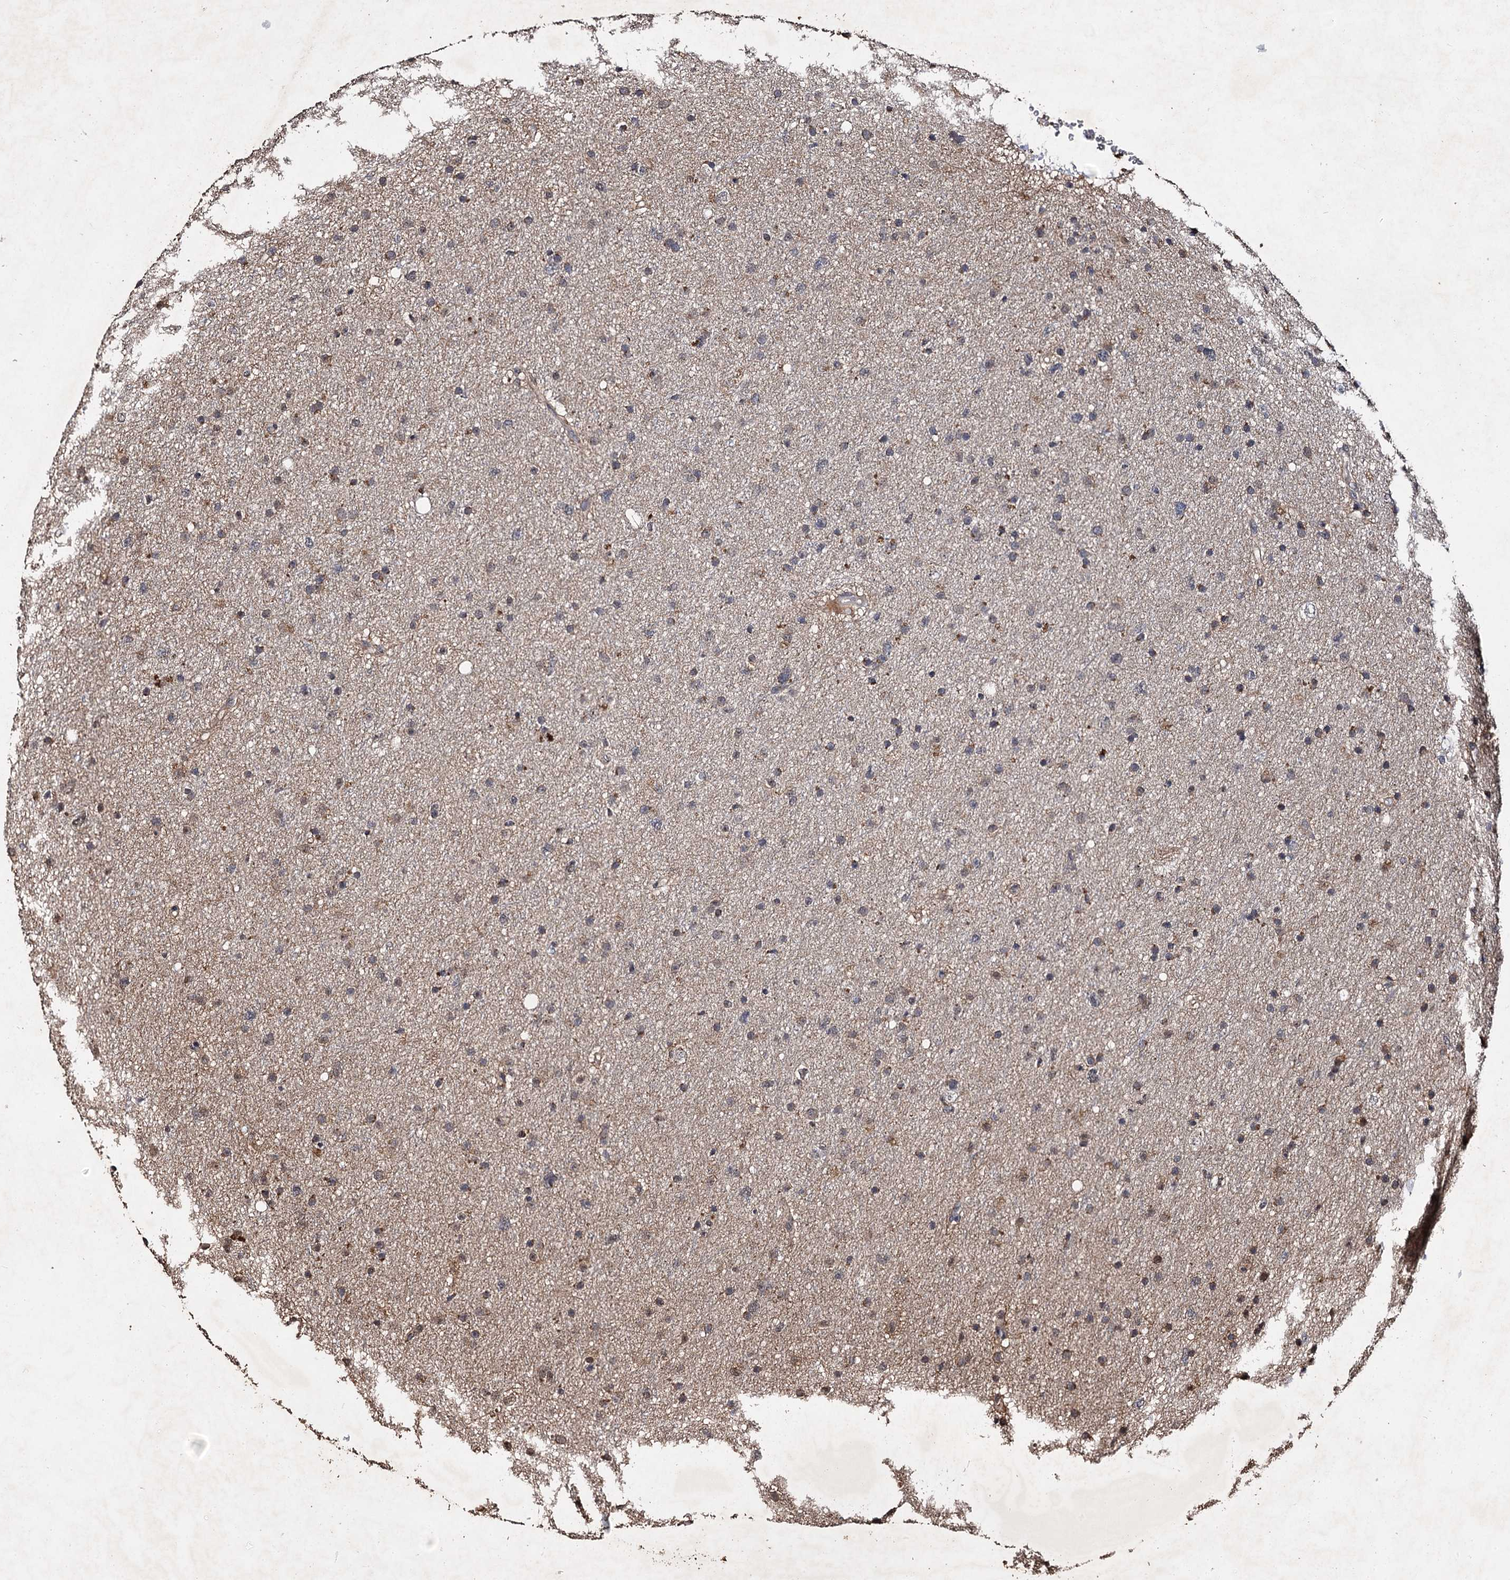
{"staining": {"intensity": "moderate", "quantity": "<25%", "location": "cytoplasmic/membranous"}, "tissue": "glioma", "cell_type": "Tumor cells", "image_type": "cancer", "snomed": [{"axis": "morphology", "description": "Glioma, malignant, Low grade"}, {"axis": "topography", "description": "Cerebral cortex"}], "caption": "The histopathology image reveals immunohistochemical staining of low-grade glioma (malignant). There is moderate cytoplasmic/membranous staining is identified in about <25% of tumor cells.", "gene": "SLC46A3", "patient": {"sex": "female", "age": 39}}